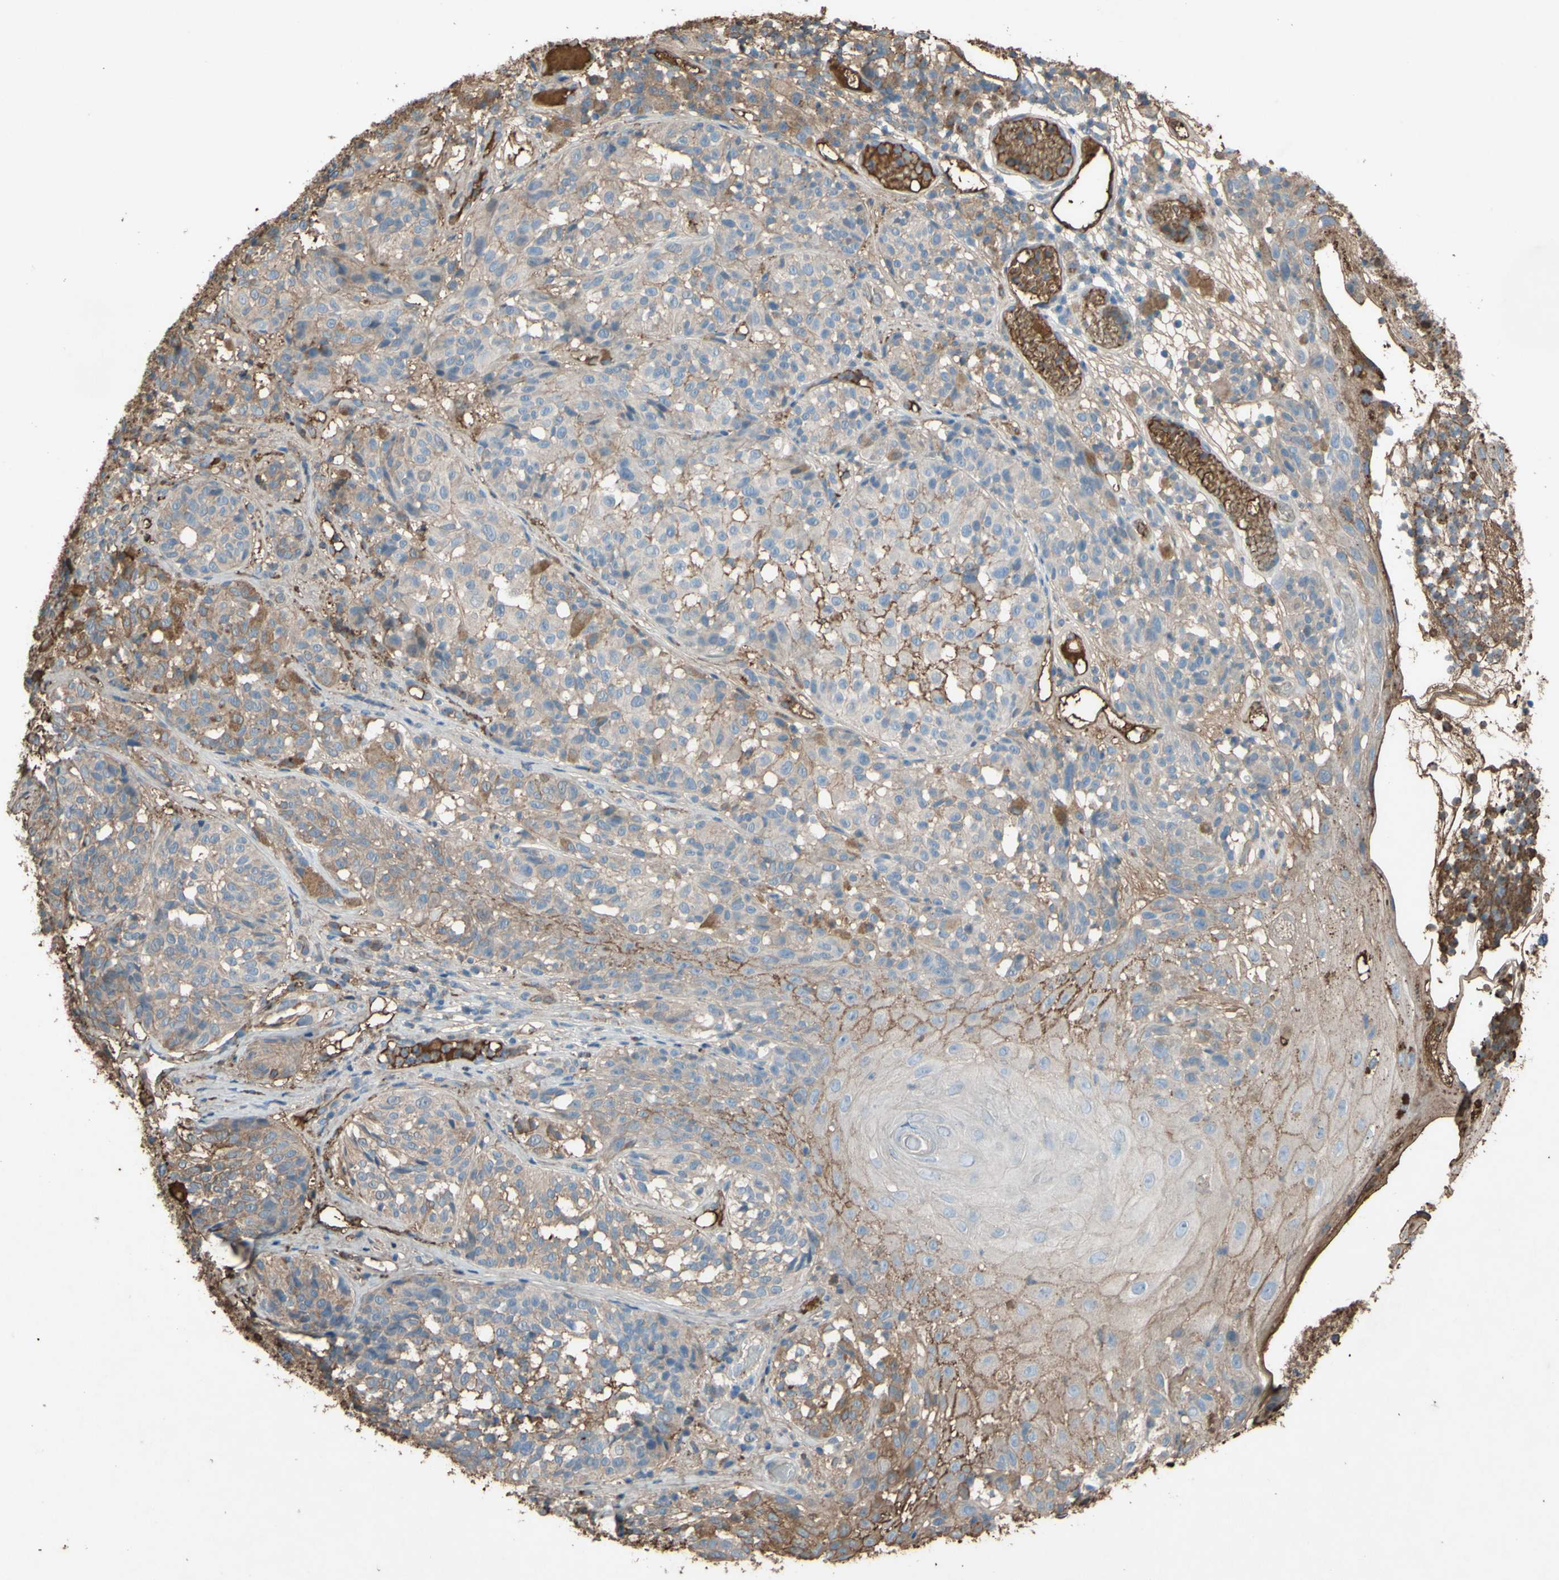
{"staining": {"intensity": "weak", "quantity": ">75%", "location": "cytoplasmic/membranous"}, "tissue": "melanoma", "cell_type": "Tumor cells", "image_type": "cancer", "snomed": [{"axis": "morphology", "description": "Malignant melanoma, NOS"}, {"axis": "topography", "description": "Skin"}], "caption": "The histopathology image displays staining of melanoma, revealing weak cytoplasmic/membranous protein expression (brown color) within tumor cells.", "gene": "PTGDS", "patient": {"sex": "female", "age": 46}}